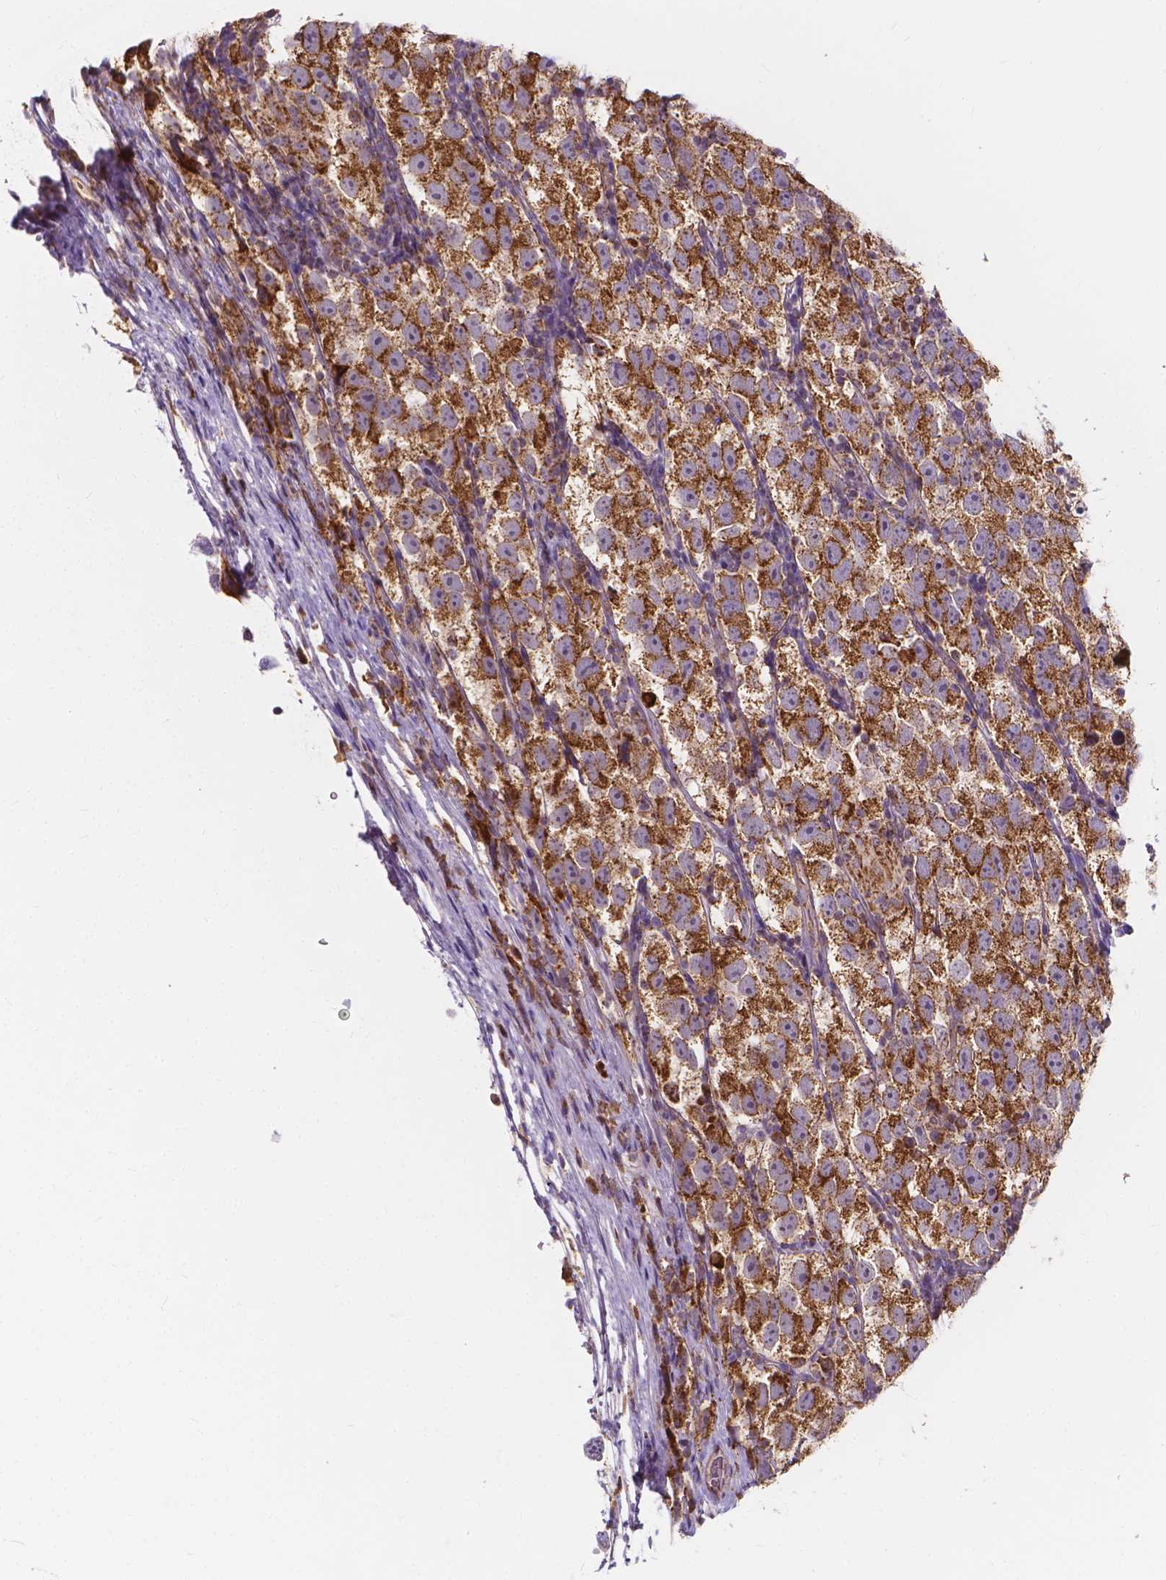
{"staining": {"intensity": "strong", "quantity": ">75%", "location": "cytoplasmic/membranous"}, "tissue": "testis cancer", "cell_type": "Tumor cells", "image_type": "cancer", "snomed": [{"axis": "morphology", "description": "Seminoma, NOS"}, {"axis": "topography", "description": "Testis"}], "caption": "Testis seminoma was stained to show a protein in brown. There is high levels of strong cytoplasmic/membranous positivity in approximately >75% of tumor cells. (Stains: DAB (3,3'-diaminobenzidine) in brown, nuclei in blue, Microscopy: brightfield microscopy at high magnification).", "gene": "SNCAIP", "patient": {"sex": "male", "age": 26}}